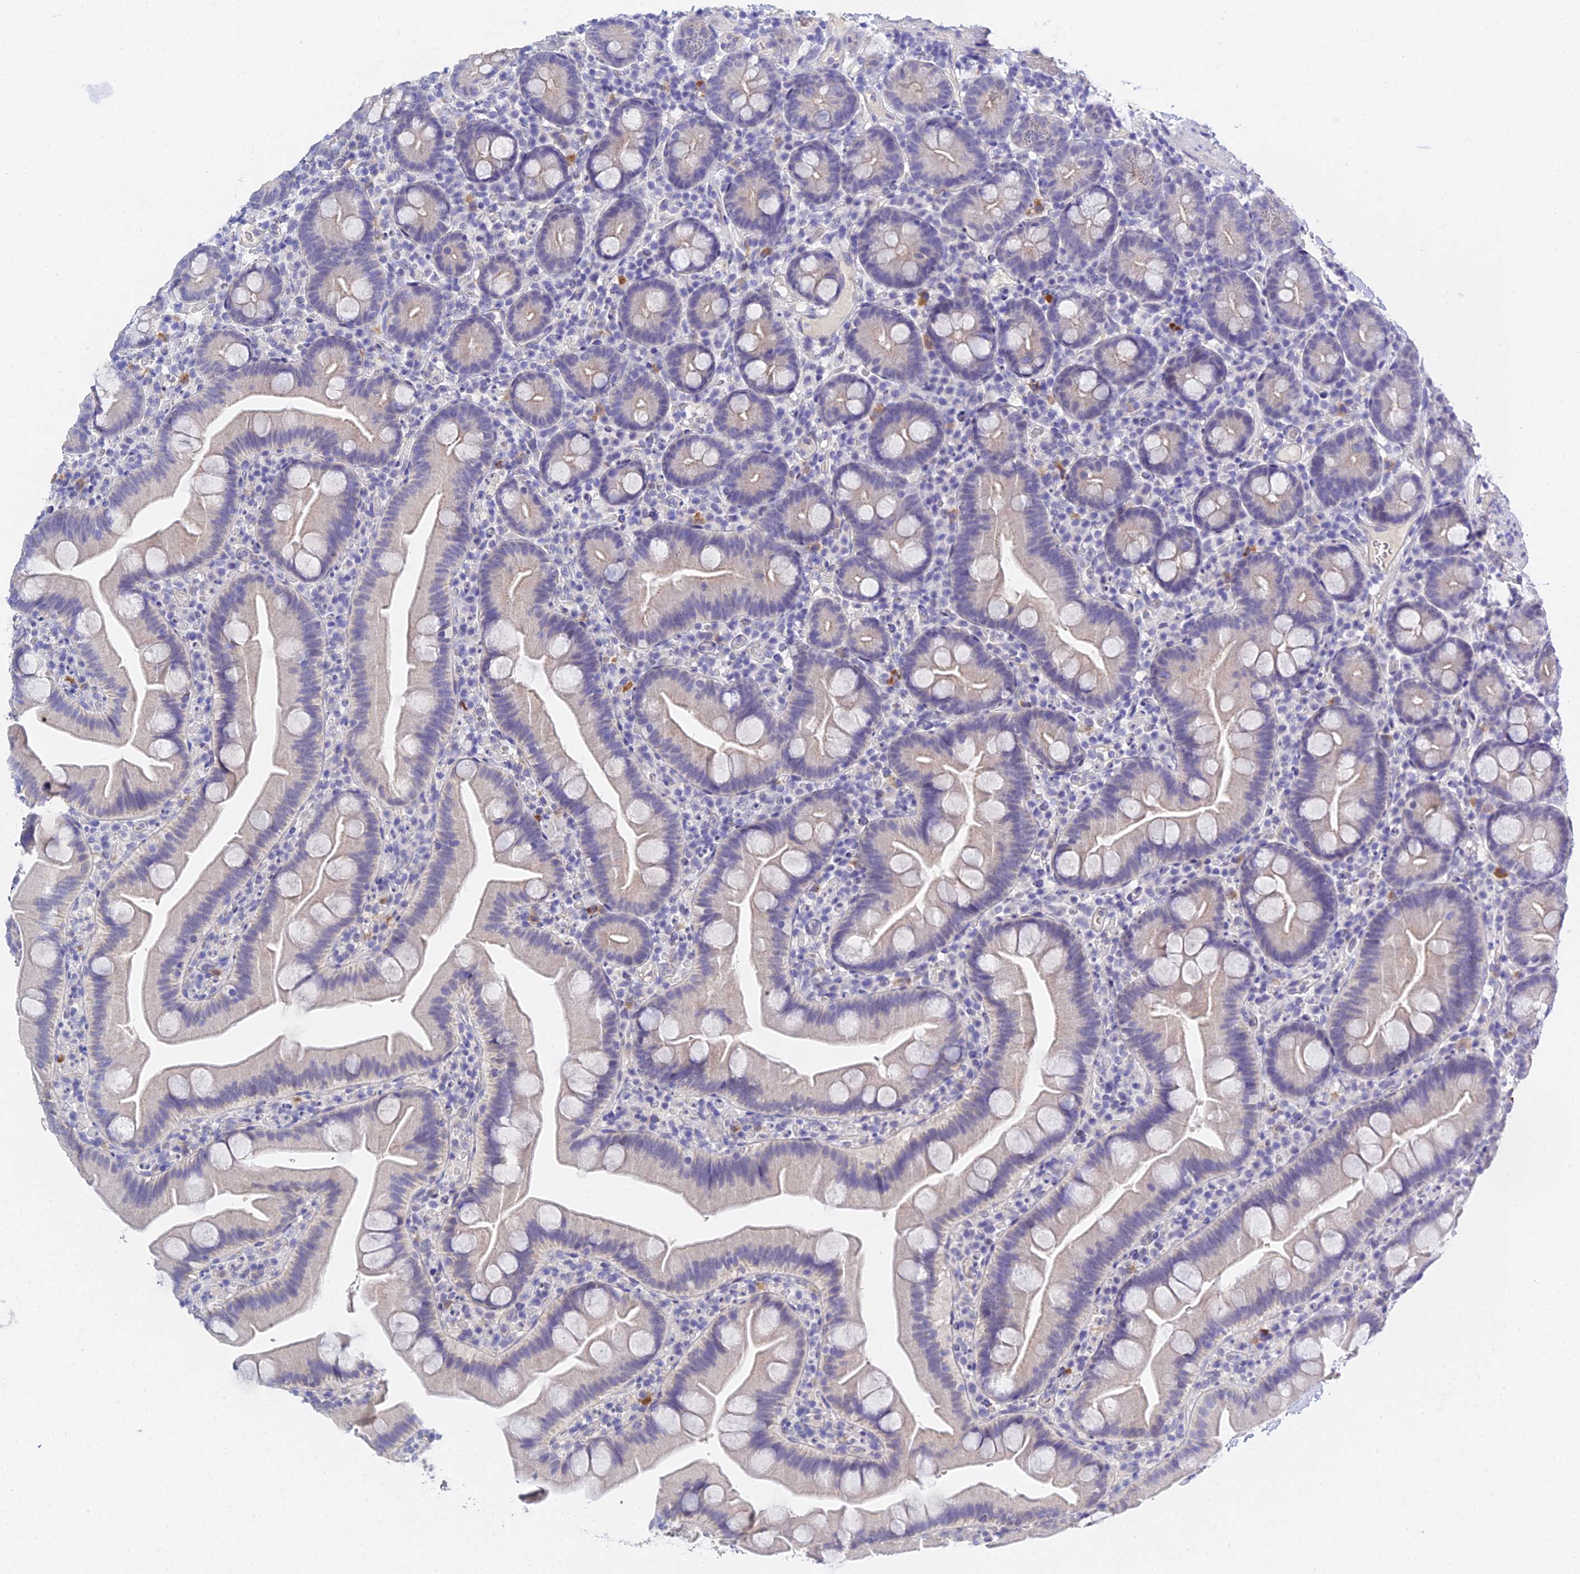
{"staining": {"intensity": "negative", "quantity": "none", "location": "none"}, "tissue": "small intestine", "cell_type": "Glandular cells", "image_type": "normal", "snomed": [{"axis": "morphology", "description": "Normal tissue, NOS"}, {"axis": "topography", "description": "Small intestine"}], "caption": "An immunohistochemistry micrograph of benign small intestine is shown. There is no staining in glandular cells of small intestine. The staining is performed using DAB brown chromogen with nuclei counter-stained in using hematoxylin.", "gene": "HOXB1", "patient": {"sex": "female", "age": 68}}